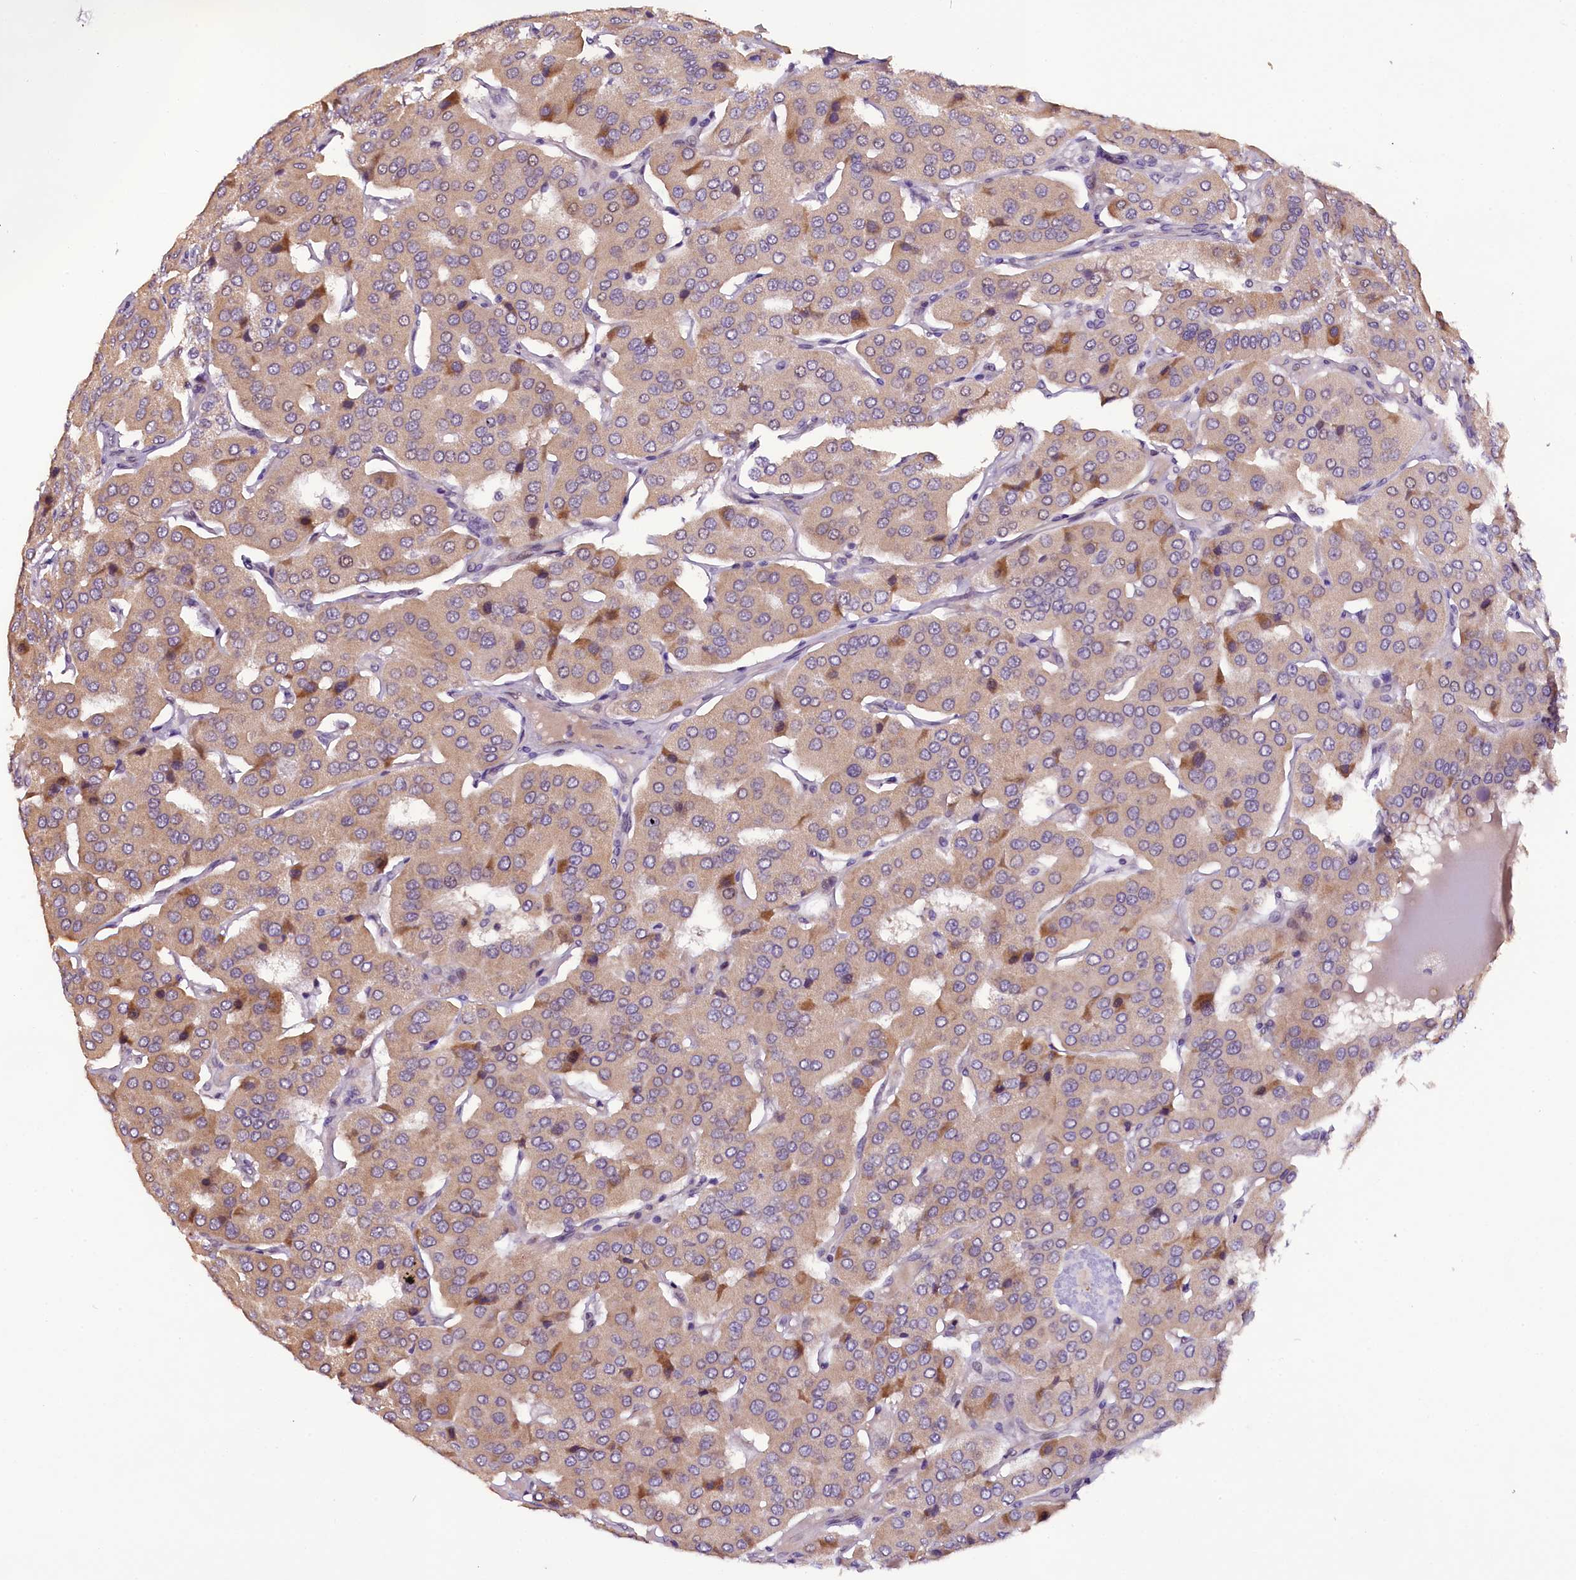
{"staining": {"intensity": "weak", "quantity": "25%-75%", "location": "cytoplasmic/membranous"}, "tissue": "parathyroid gland", "cell_type": "Glandular cells", "image_type": "normal", "snomed": [{"axis": "morphology", "description": "Normal tissue, NOS"}, {"axis": "morphology", "description": "Adenoma, NOS"}, {"axis": "topography", "description": "Parathyroid gland"}], "caption": "DAB (3,3'-diaminobenzidine) immunohistochemical staining of unremarkable parathyroid gland demonstrates weak cytoplasmic/membranous protein positivity in approximately 25%-75% of glandular cells. Using DAB (brown) and hematoxylin (blue) stains, captured at high magnification using brightfield microscopy.", "gene": "RPUSD2", "patient": {"sex": "female", "age": 86}}